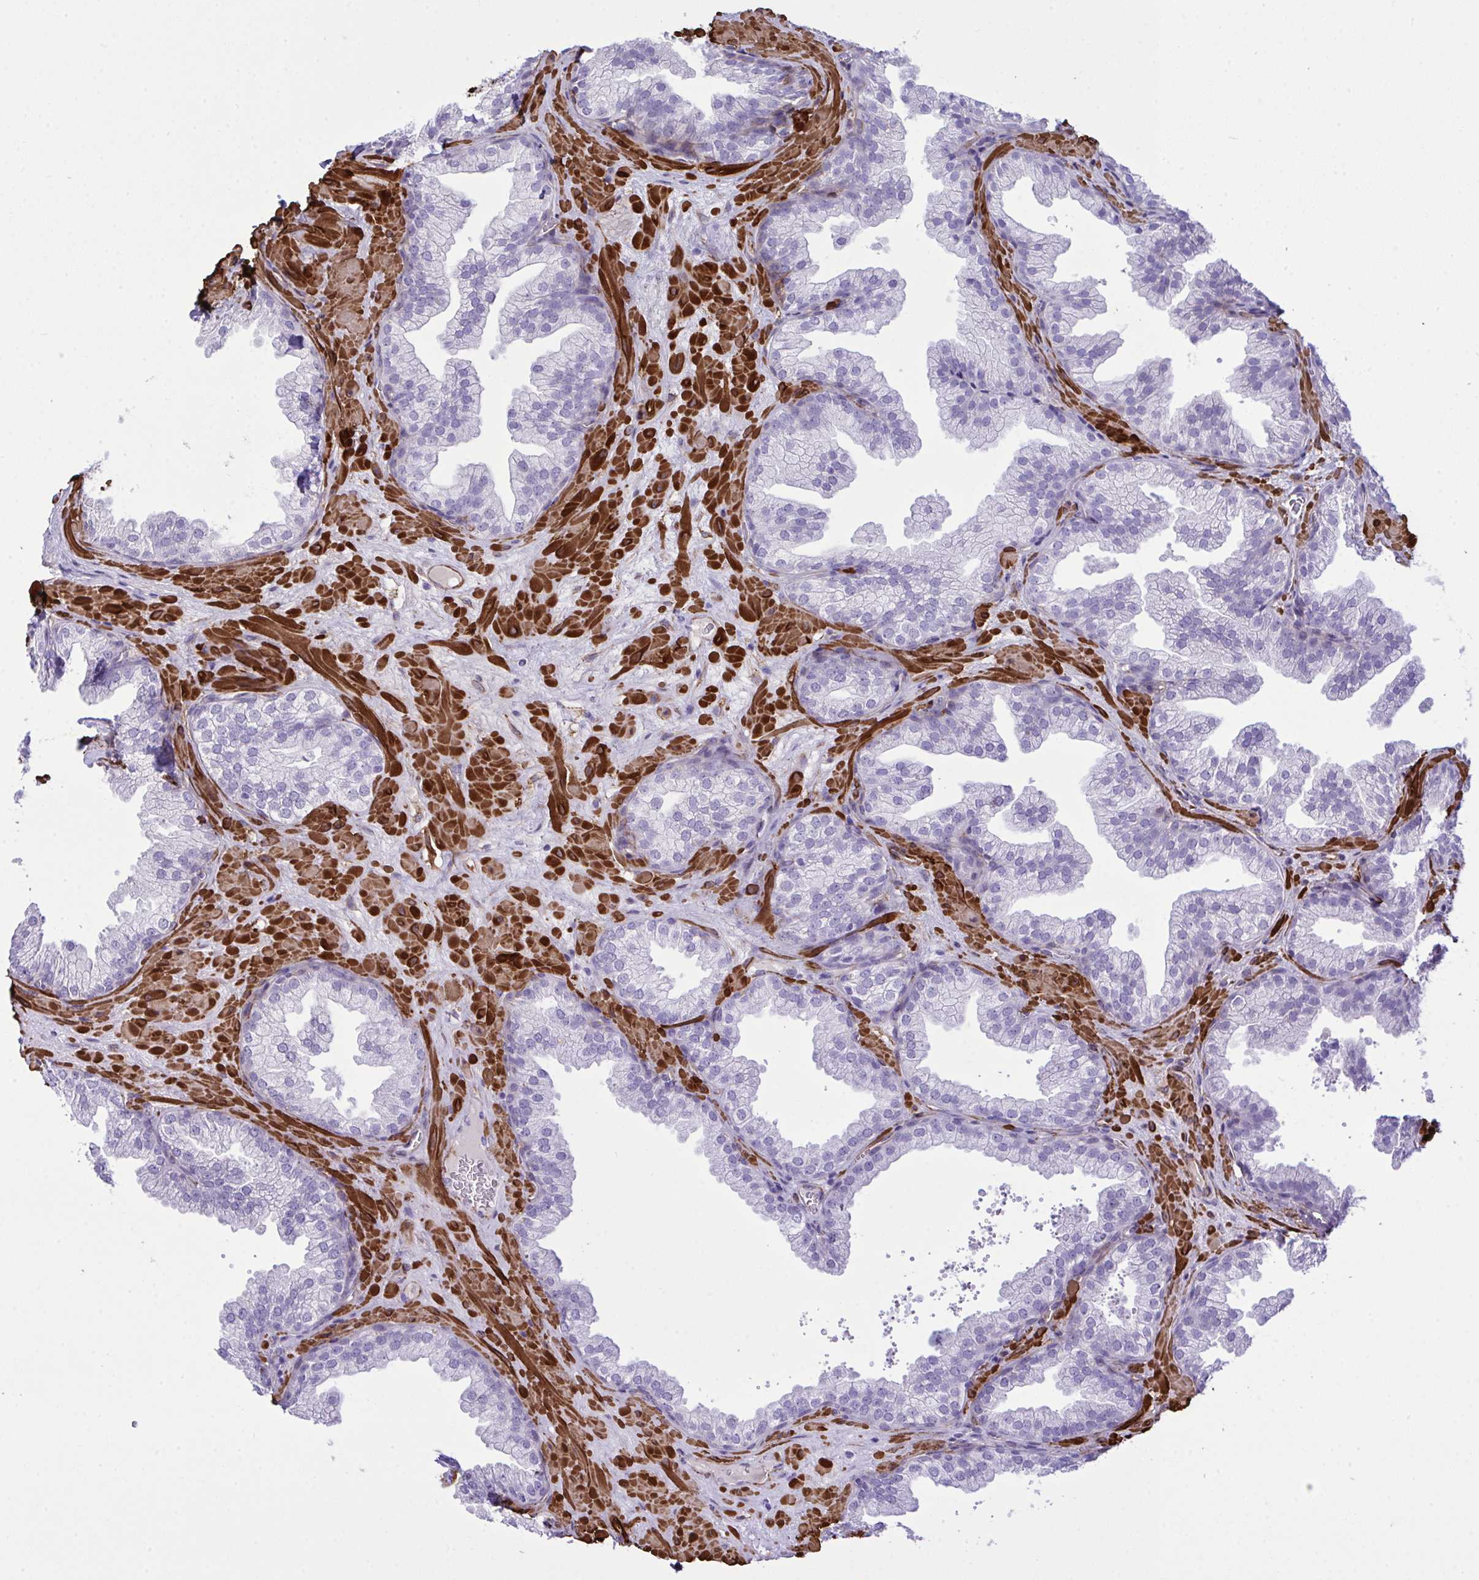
{"staining": {"intensity": "negative", "quantity": "none", "location": "none"}, "tissue": "prostate", "cell_type": "Glandular cells", "image_type": "normal", "snomed": [{"axis": "morphology", "description": "Normal tissue, NOS"}, {"axis": "topography", "description": "Prostate"}], "caption": "Immunohistochemistry image of unremarkable prostate stained for a protein (brown), which reveals no expression in glandular cells. (DAB (3,3'-diaminobenzidine) immunohistochemistry with hematoxylin counter stain).", "gene": "SYNPO2L", "patient": {"sex": "male", "age": 37}}